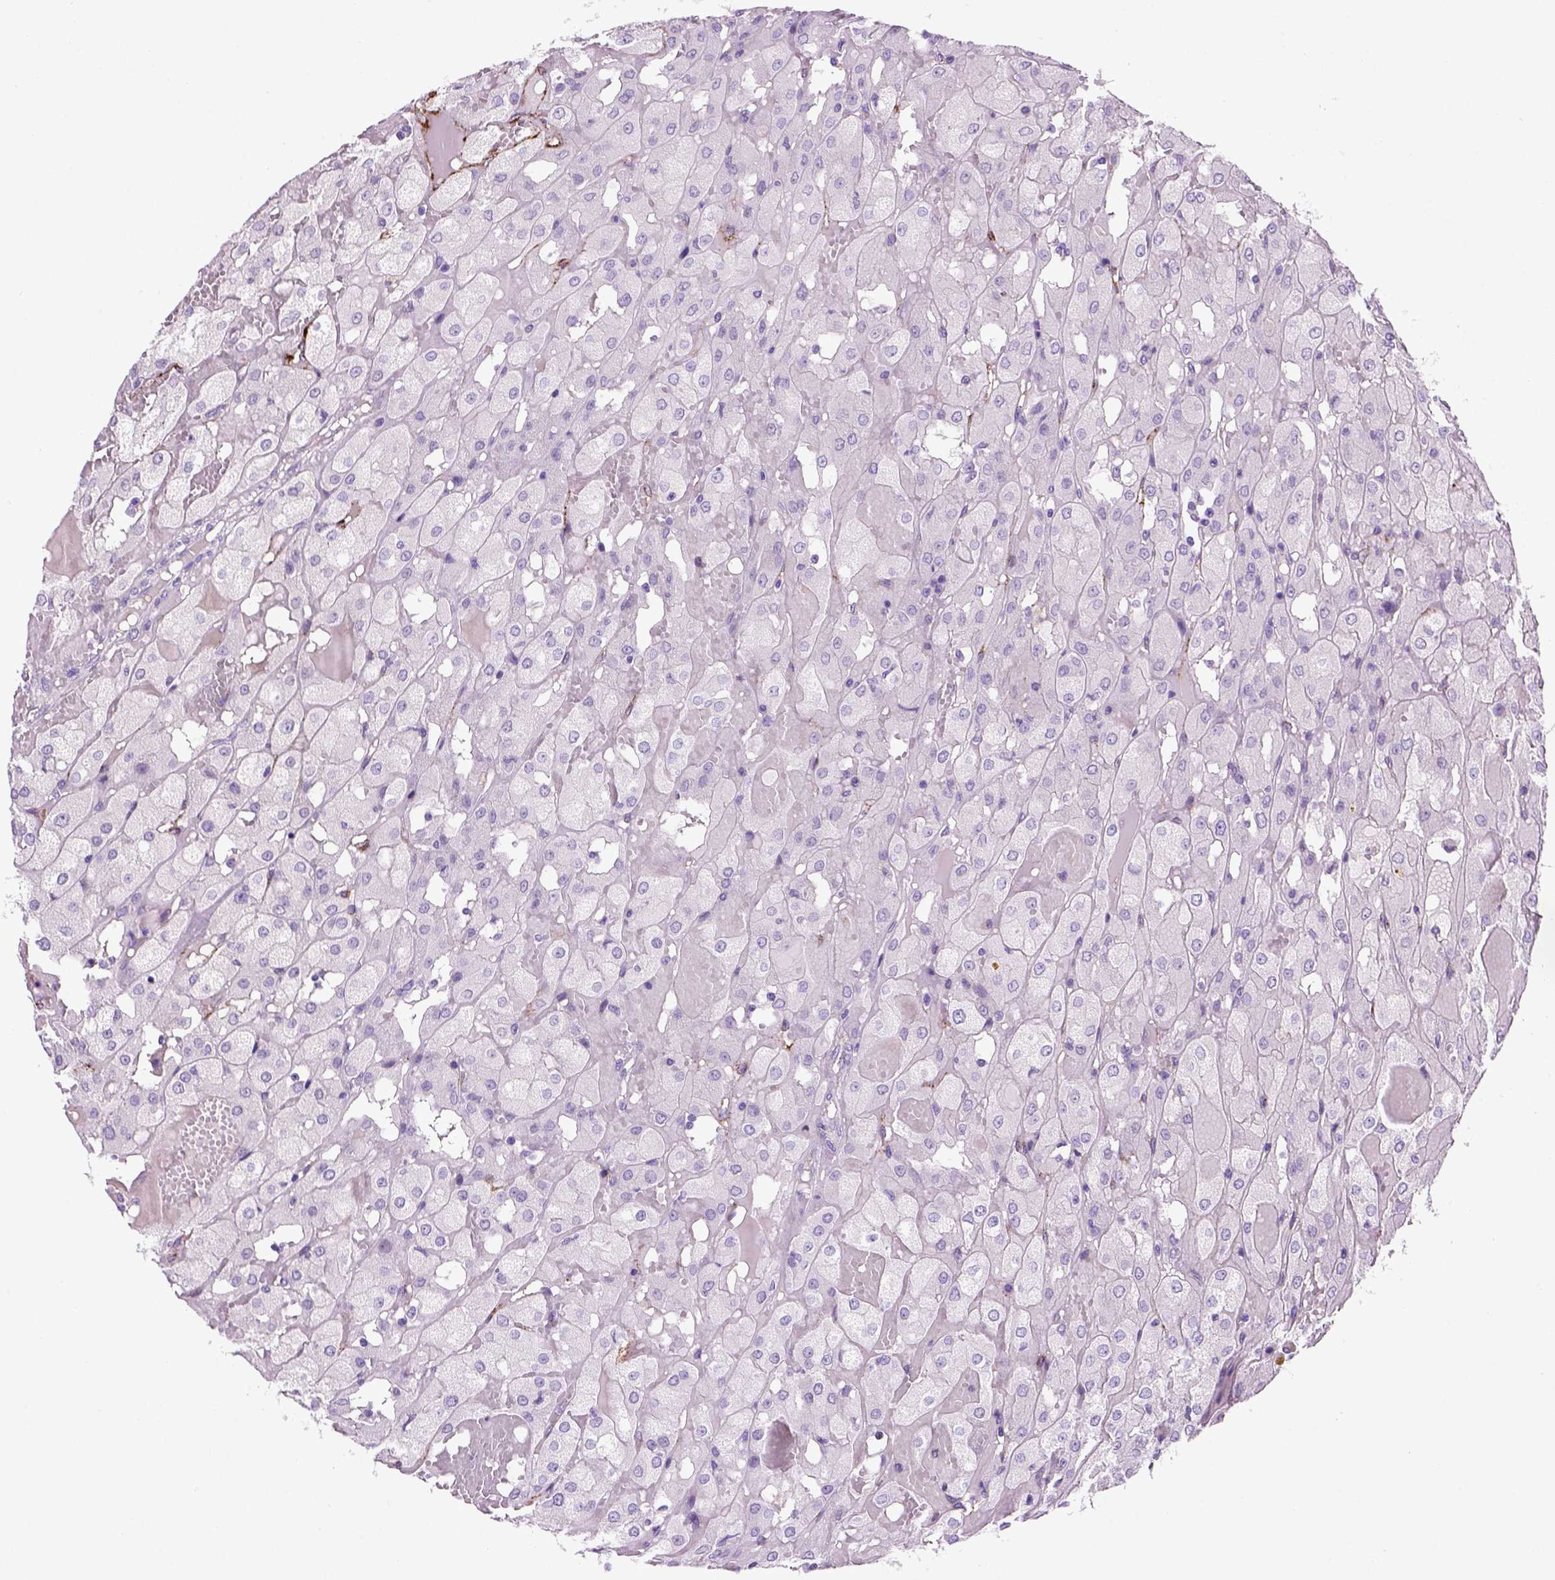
{"staining": {"intensity": "negative", "quantity": "none", "location": "none"}, "tissue": "renal cancer", "cell_type": "Tumor cells", "image_type": "cancer", "snomed": [{"axis": "morphology", "description": "Adenocarcinoma, NOS"}, {"axis": "topography", "description": "Kidney"}], "caption": "Renal adenocarcinoma was stained to show a protein in brown. There is no significant expression in tumor cells. (IHC, brightfield microscopy, high magnification).", "gene": "VWF", "patient": {"sex": "male", "age": 72}}